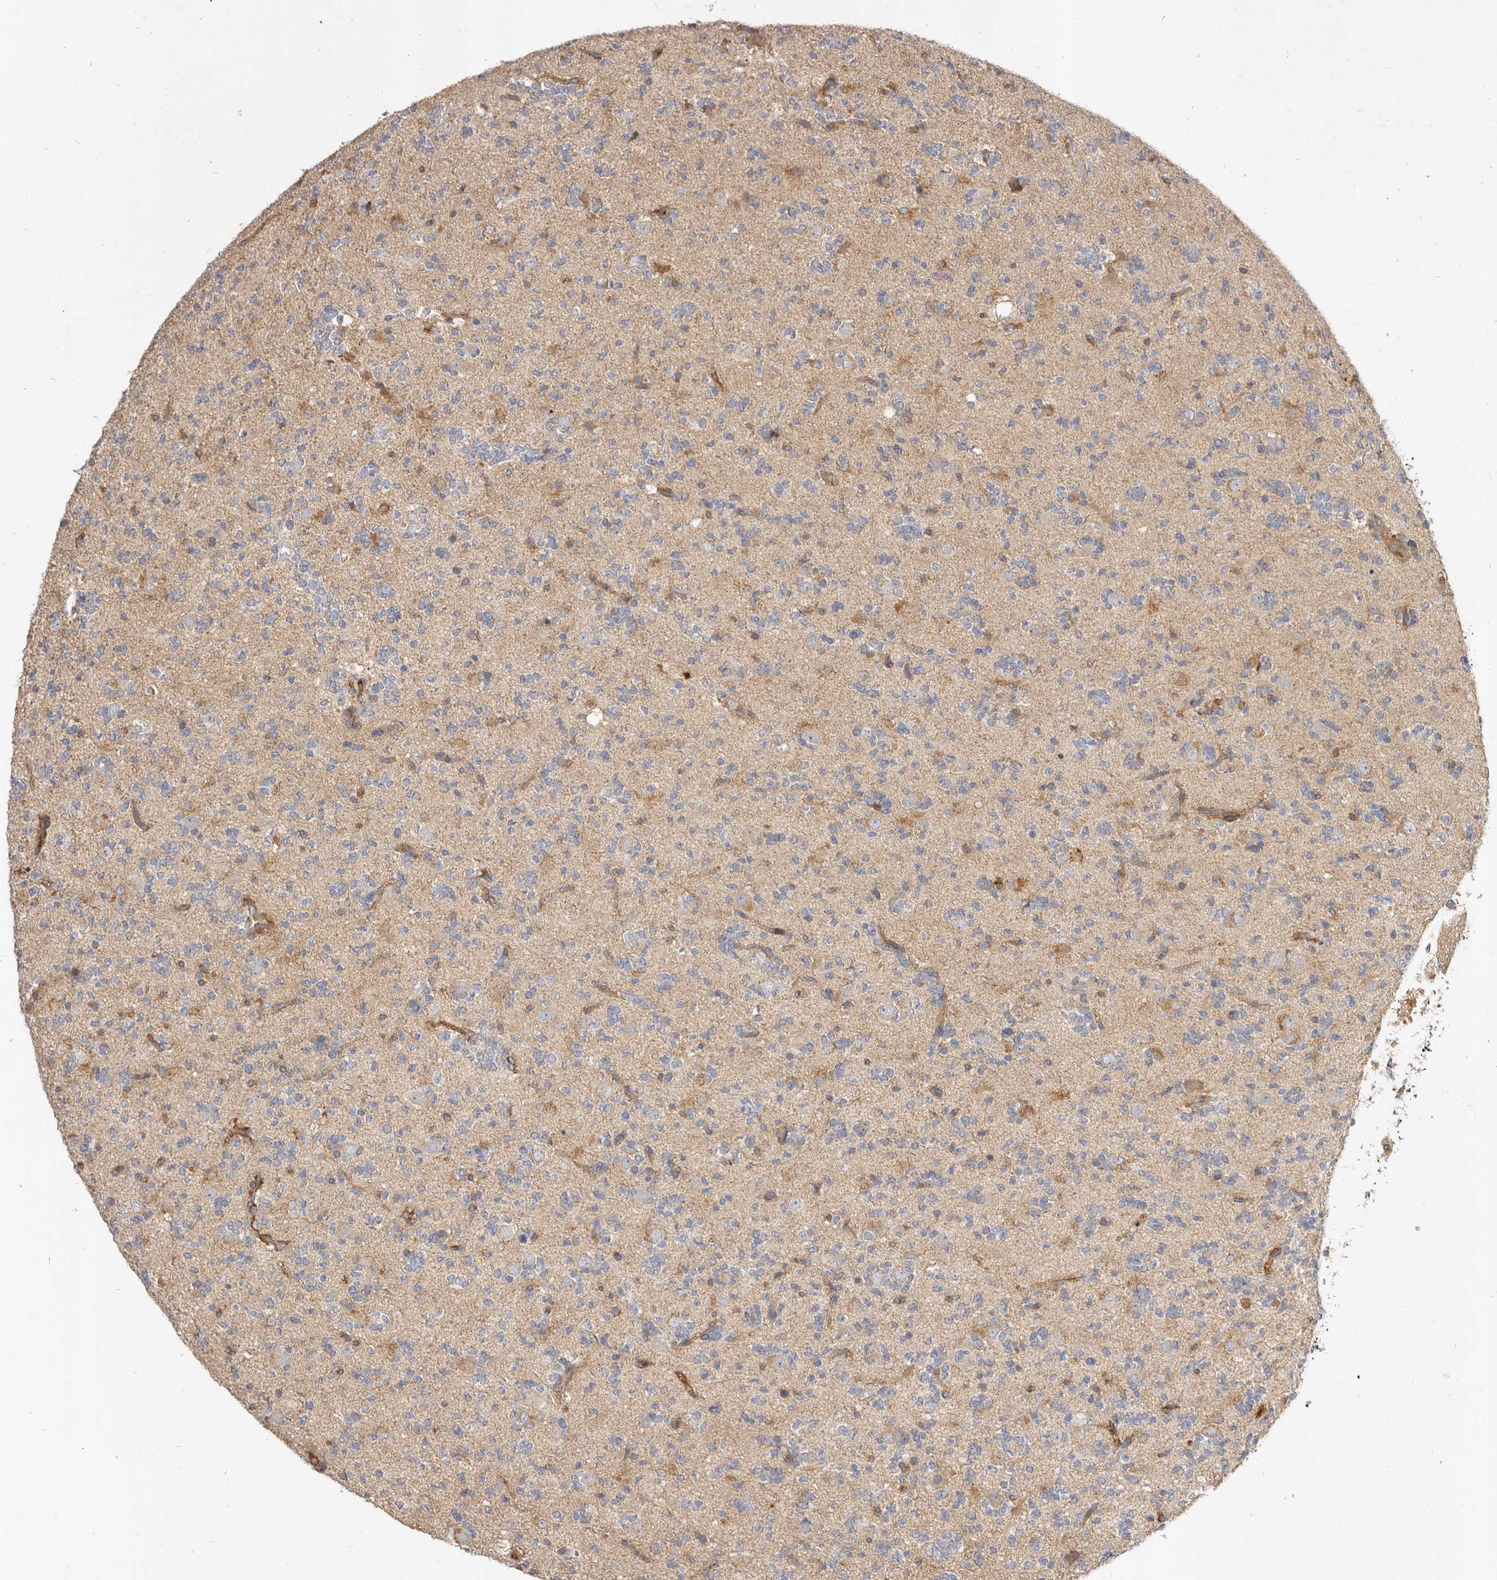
{"staining": {"intensity": "negative", "quantity": "none", "location": "none"}, "tissue": "glioma", "cell_type": "Tumor cells", "image_type": "cancer", "snomed": [{"axis": "morphology", "description": "Glioma, malignant, High grade"}, {"axis": "topography", "description": "Brain"}], "caption": "There is no significant expression in tumor cells of glioma.", "gene": "ADAMTS9", "patient": {"sex": "female", "age": 62}}